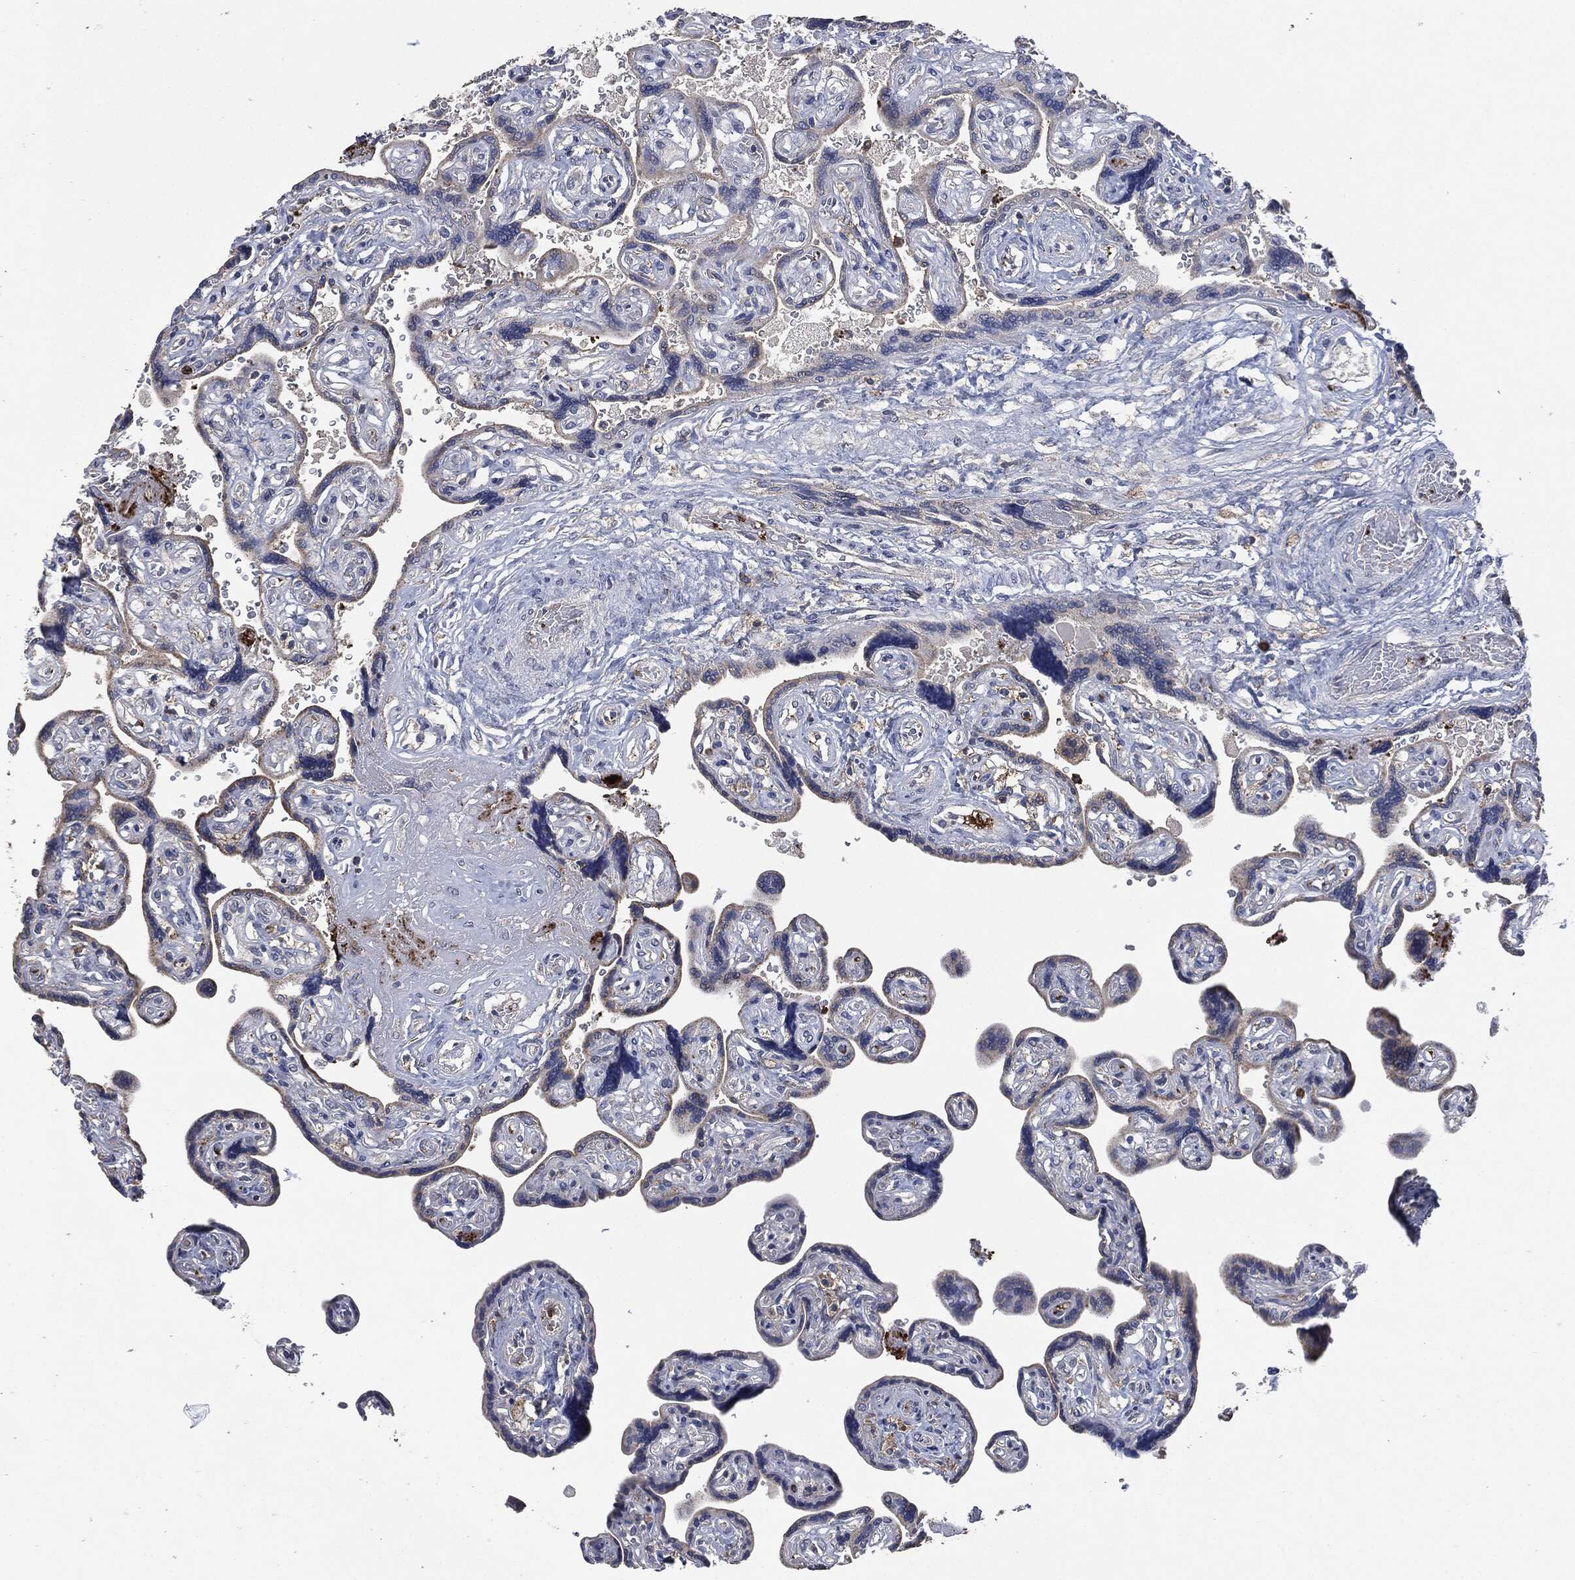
{"staining": {"intensity": "negative", "quantity": "none", "location": "none"}, "tissue": "placenta", "cell_type": "Decidual cells", "image_type": "normal", "snomed": [{"axis": "morphology", "description": "Normal tissue, NOS"}, {"axis": "topography", "description": "Placenta"}], "caption": "Immunohistochemistry (IHC) image of normal human placenta stained for a protein (brown), which displays no positivity in decidual cells.", "gene": "CD33", "patient": {"sex": "female", "age": 32}}